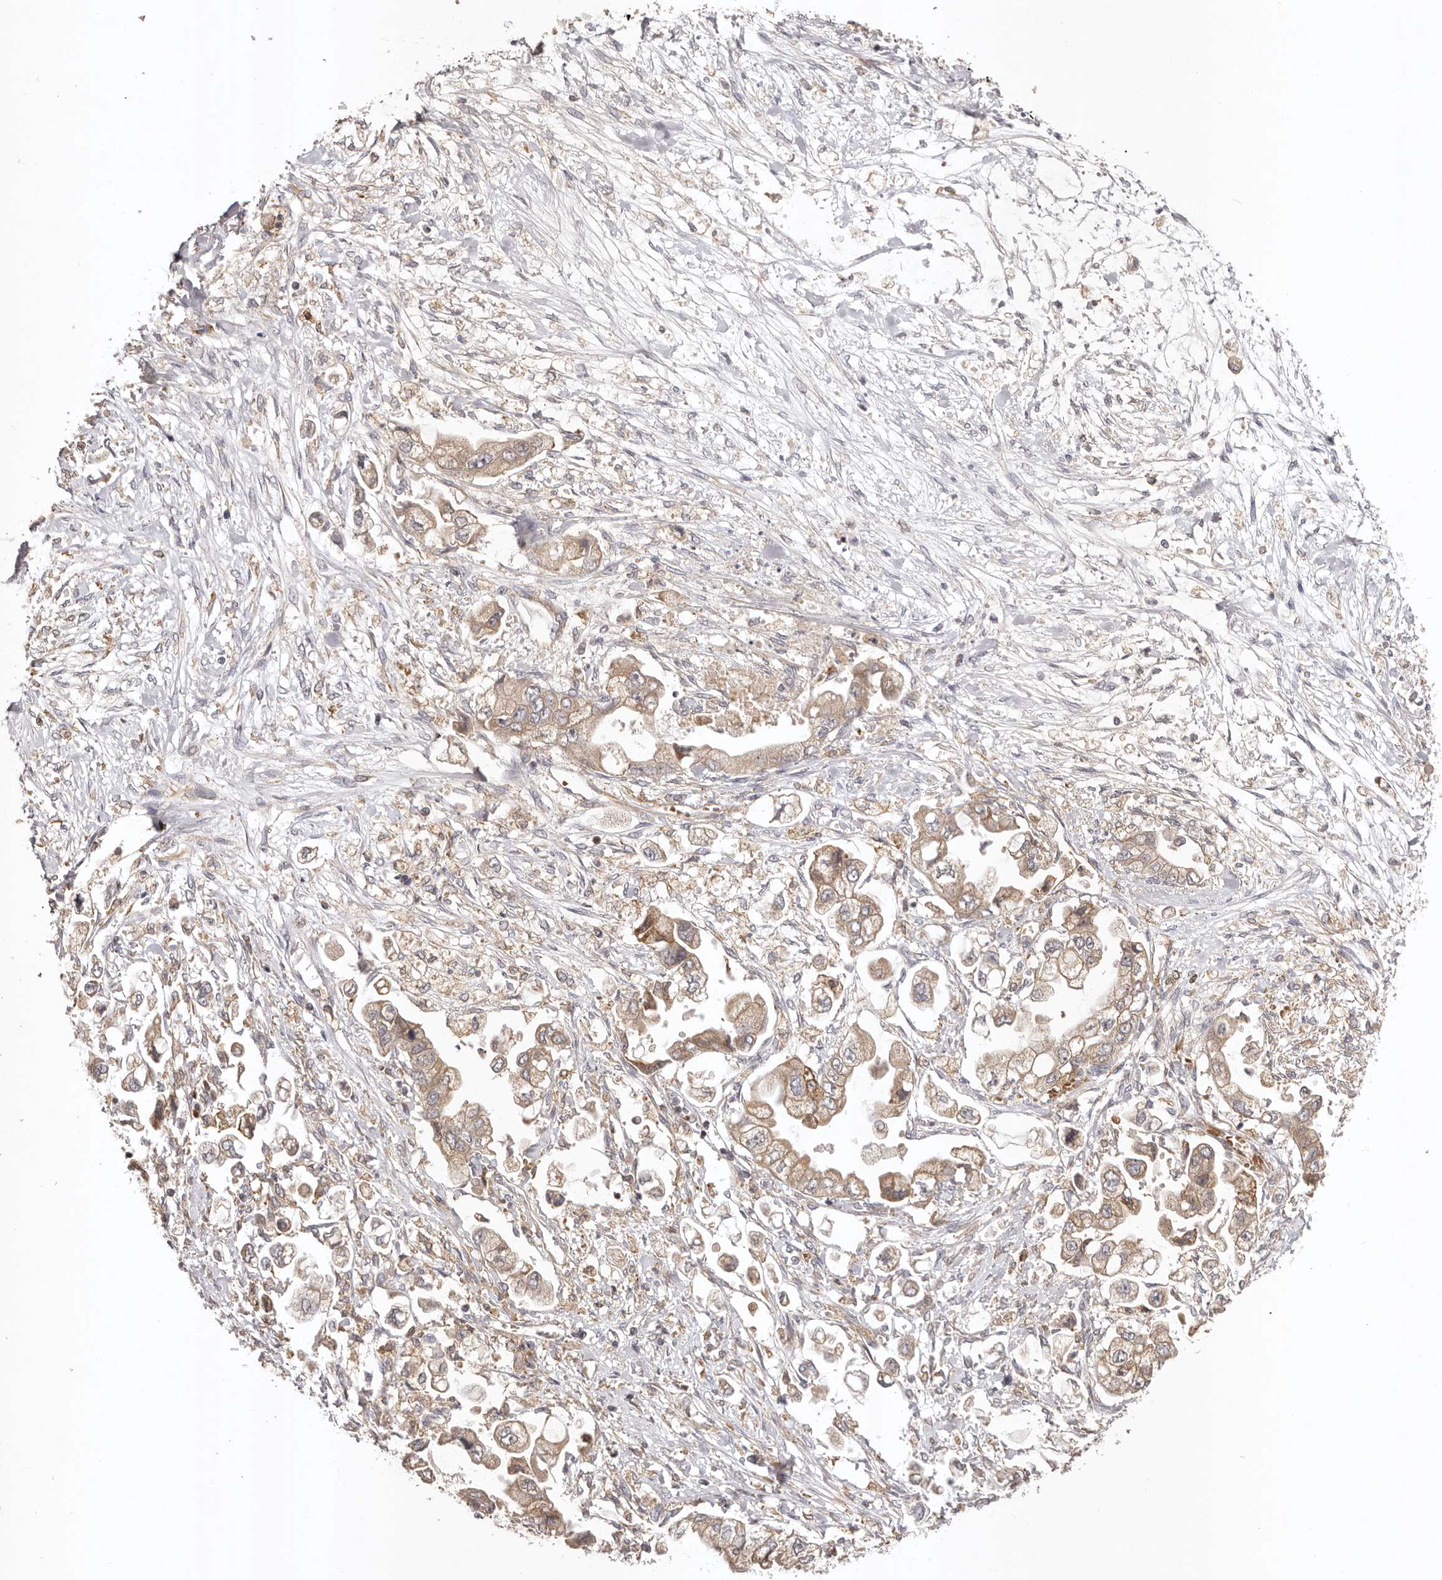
{"staining": {"intensity": "moderate", "quantity": ">75%", "location": "cytoplasmic/membranous"}, "tissue": "stomach cancer", "cell_type": "Tumor cells", "image_type": "cancer", "snomed": [{"axis": "morphology", "description": "Adenocarcinoma, NOS"}, {"axis": "topography", "description": "Stomach"}], "caption": "Adenocarcinoma (stomach) stained for a protein (brown) displays moderate cytoplasmic/membranous positive staining in about >75% of tumor cells.", "gene": "UBR2", "patient": {"sex": "male", "age": 62}}